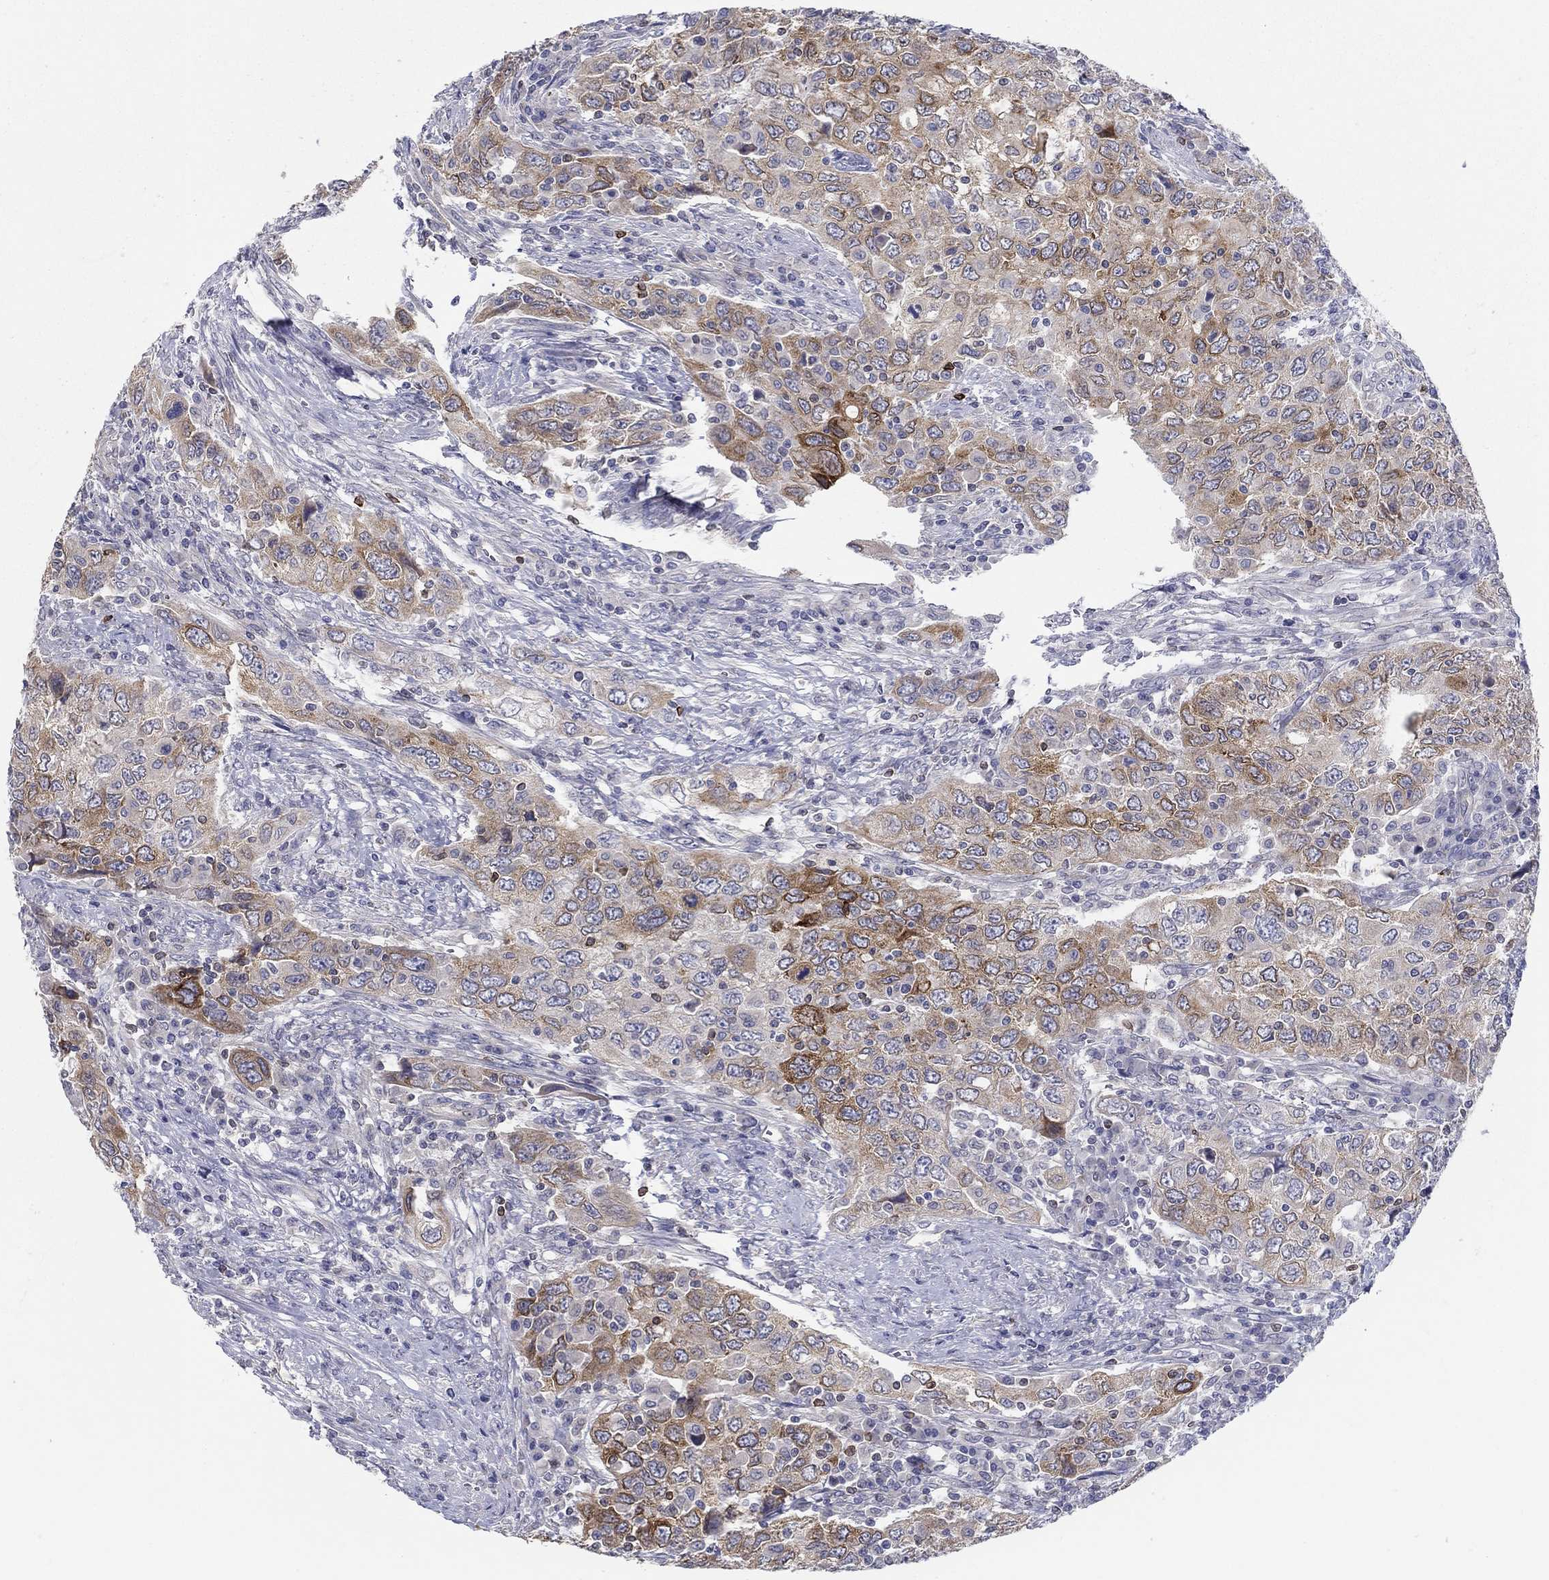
{"staining": {"intensity": "strong", "quantity": "<25%", "location": "cytoplasmic/membranous"}, "tissue": "urothelial cancer", "cell_type": "Tumor cells", "image_type": "cancer", "snomed": [{"axis": "morphology", "description": "Urothelial carcinoma, High grade"}, {"axis": "topography", "description": "Urinary bladder"}], "caption": "This image displays immunohistochemistry staining of urothelial carcinoma (high-grade), with medium strong cytoplasmic/membranous staining in approximately <25% of tumor cells.", "gene": "ERMP1", "patient": {"sex": "male", "age": 76}}